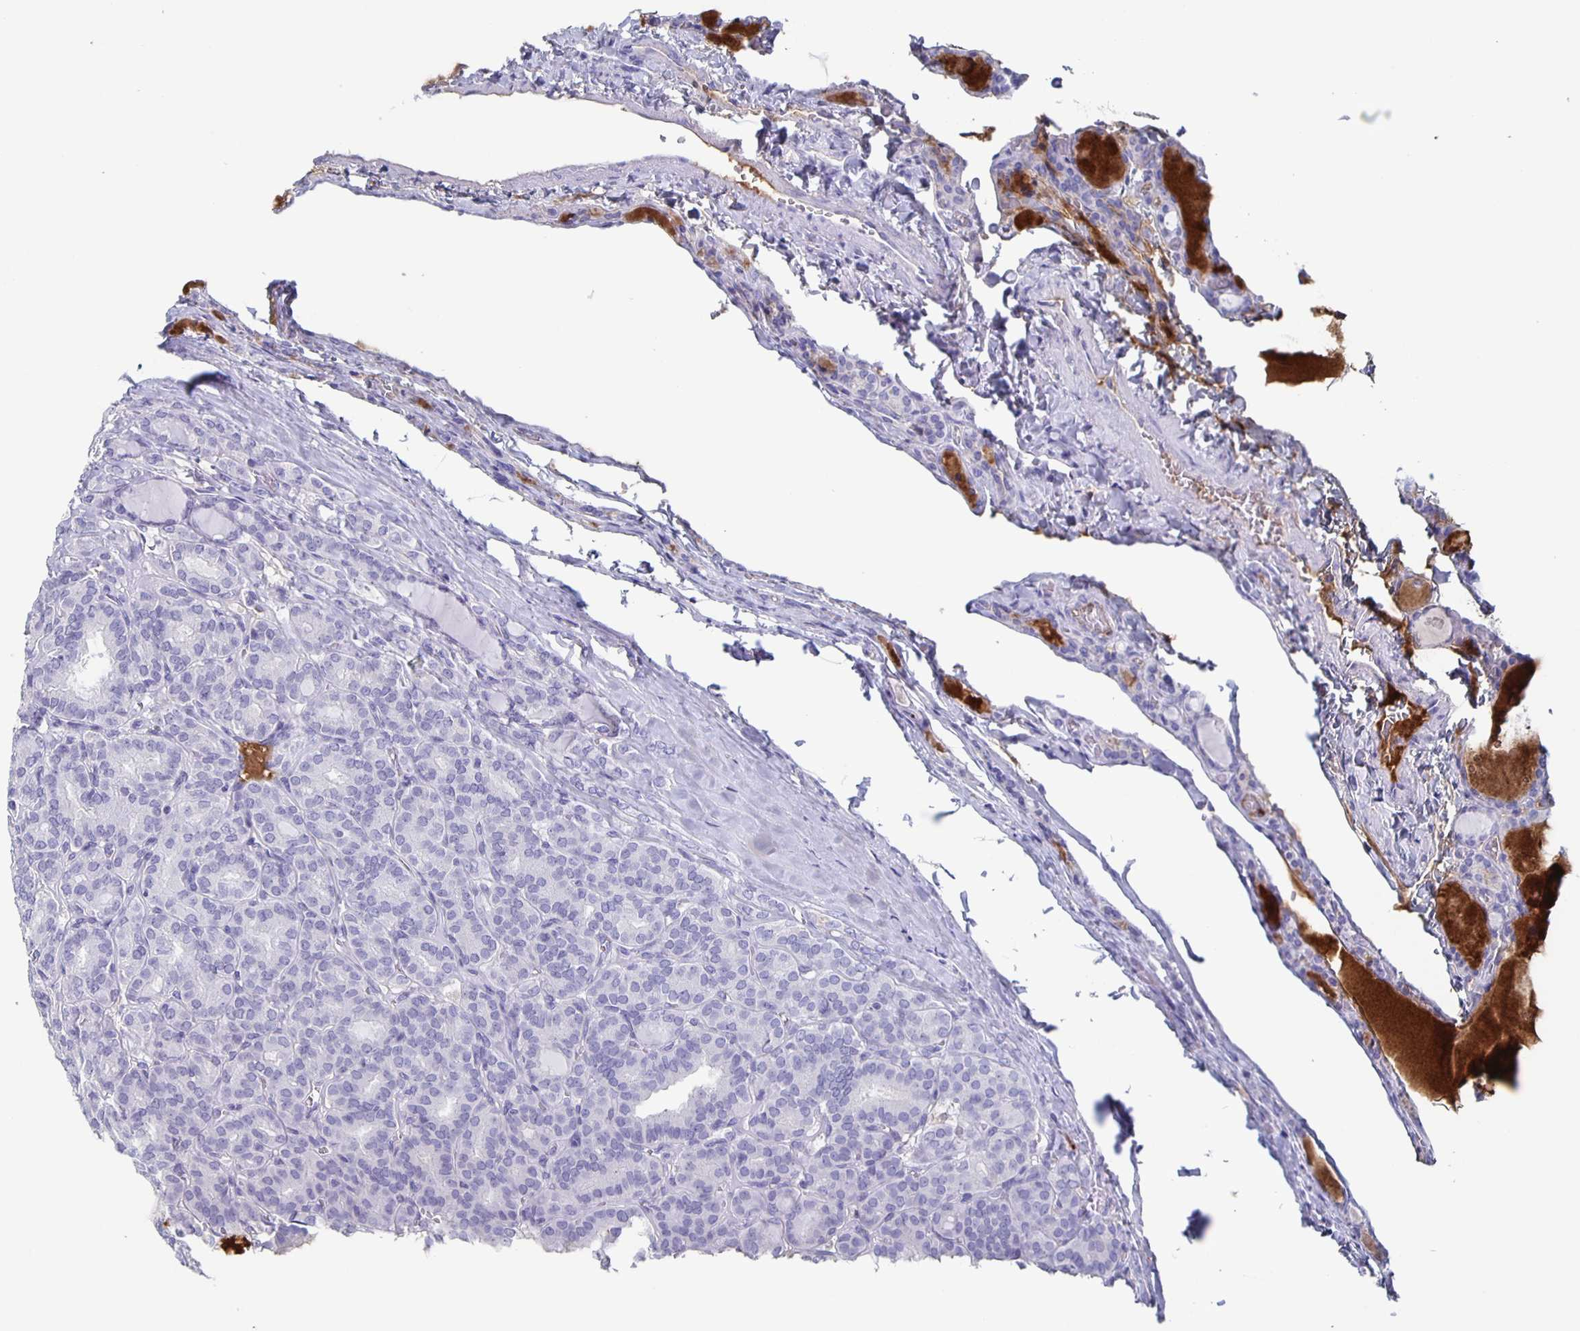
{"staining": {"intensity": "negative", "quantity": "none", "location": "none"}, "tissue": "thyroid cancer", "cell_type": "Tumor cells", "image_type": "cancer", "snomed": [{"axis": "morphology", "description": "Normal tissue, NOS"}, {"axis": "morphology", "description": "Follicular adenoma carcinoma, NOS"}, {"axis": "topography", "description": "Thyroid gland"}], "caption": "This is a histopathology image of immunohistochemistry (IHC) staining of thyroid follicular adenoma carcinoma, which shows no staining in tumor cells.", "gene": "FGA", "patient": {"sex": "female", "age": 31}}